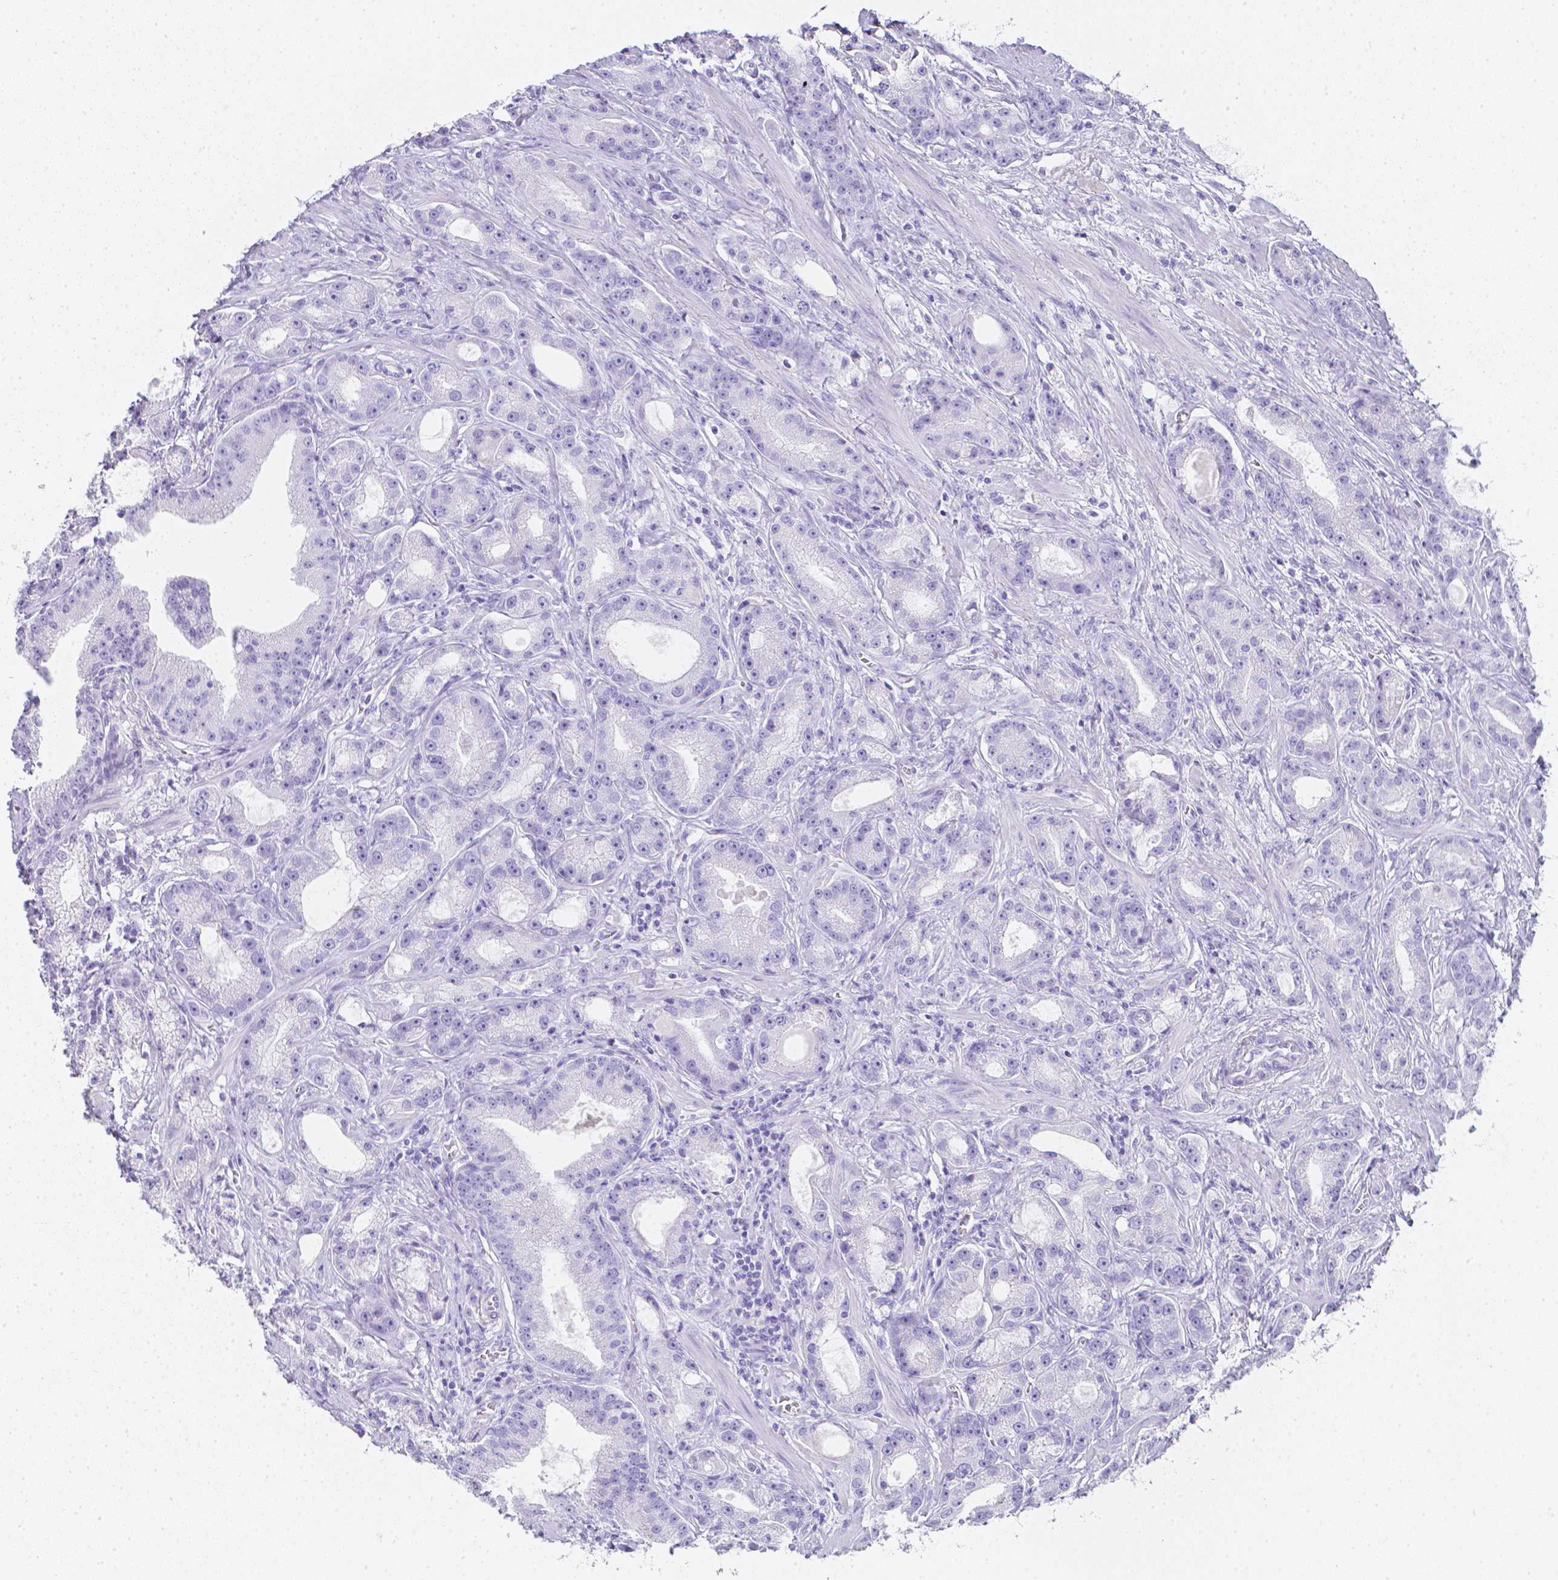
{"staining": {"intensity": "negative", "quantity": "none", "location": "none"}, "tissue": "prostate cancer", "cell_type": "Tumor cells", "image_type": "cancer", "snomed": [{"axis": "morphology", "description": "Adenocarcinoma, High grade"}, {"axis": "topography", "description": "Prostate"}], "caption": "High power microscopy image of an IHC photomicrograph of prostate cancer (adenocarcinoma (high-grade)), revealing no significant staining in tumor cells. (Stains: DAB (3,3'-diaminobenzidine) IHC with hematoxylin counter stain, Microscopy: brightfield microscopy at high magnification).", "gene": "LGALS4", "patient": {"sex": "male", "age": 65}}